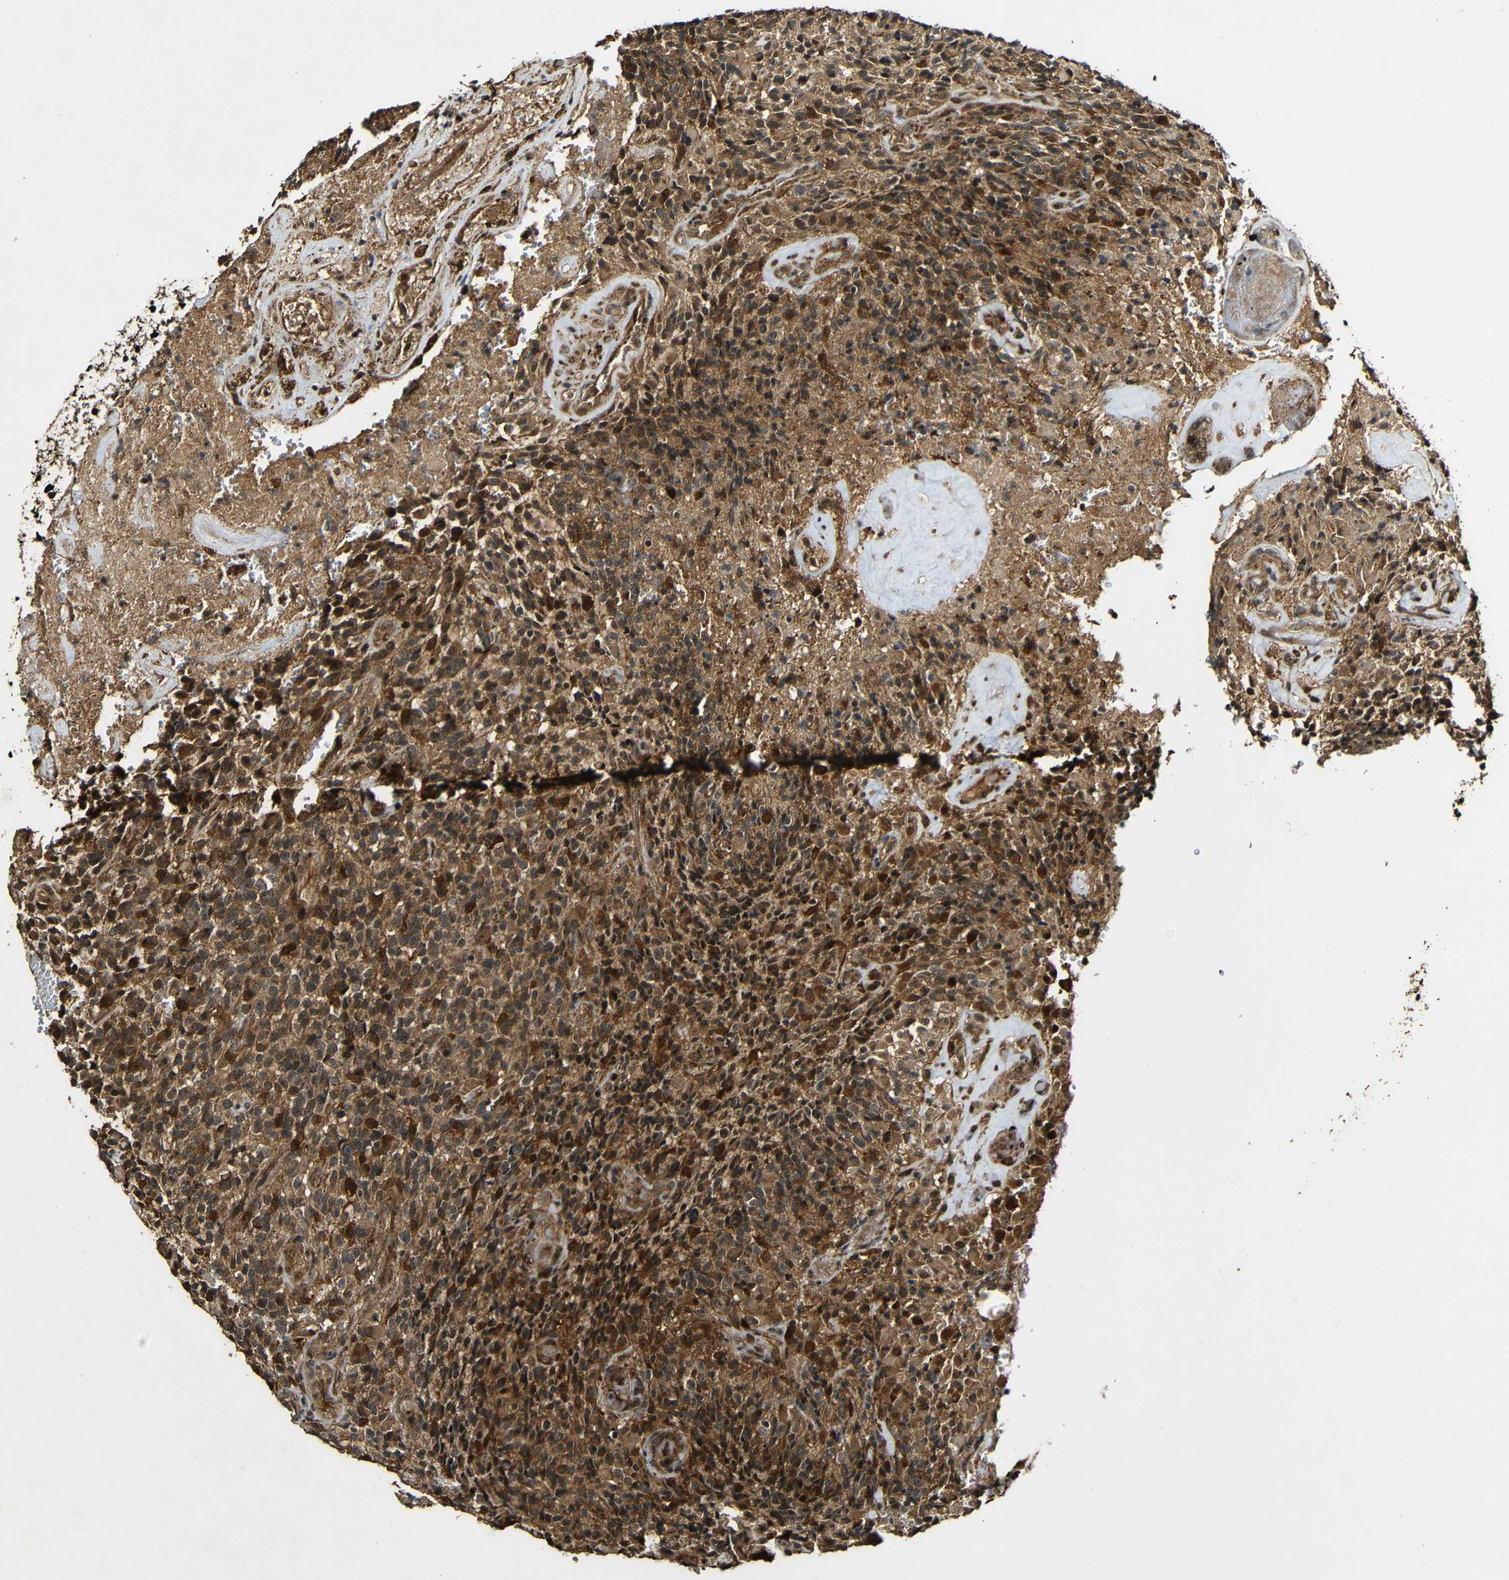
{"staining": {"intensity": "strong", "quantity": ">75%", "location": "cytoplasmic/membranous"}, "tissue": "glioma", "cell_type": "Tumor cells", "image_type": "cancer", "snomed": [{"axis": "morphology", "description": "Glioma, malignant, High grade"}, {"axis": "topography", "description": "Brain"}], "caption": "Human malignant high-grade glioma stained with a brown dye demonstrates strong cytoplasmic/membranous positive staining in approximately >75% of tumor cells.", "gene": "CASP8", "patient": {"sex": "male", "age": 71}}